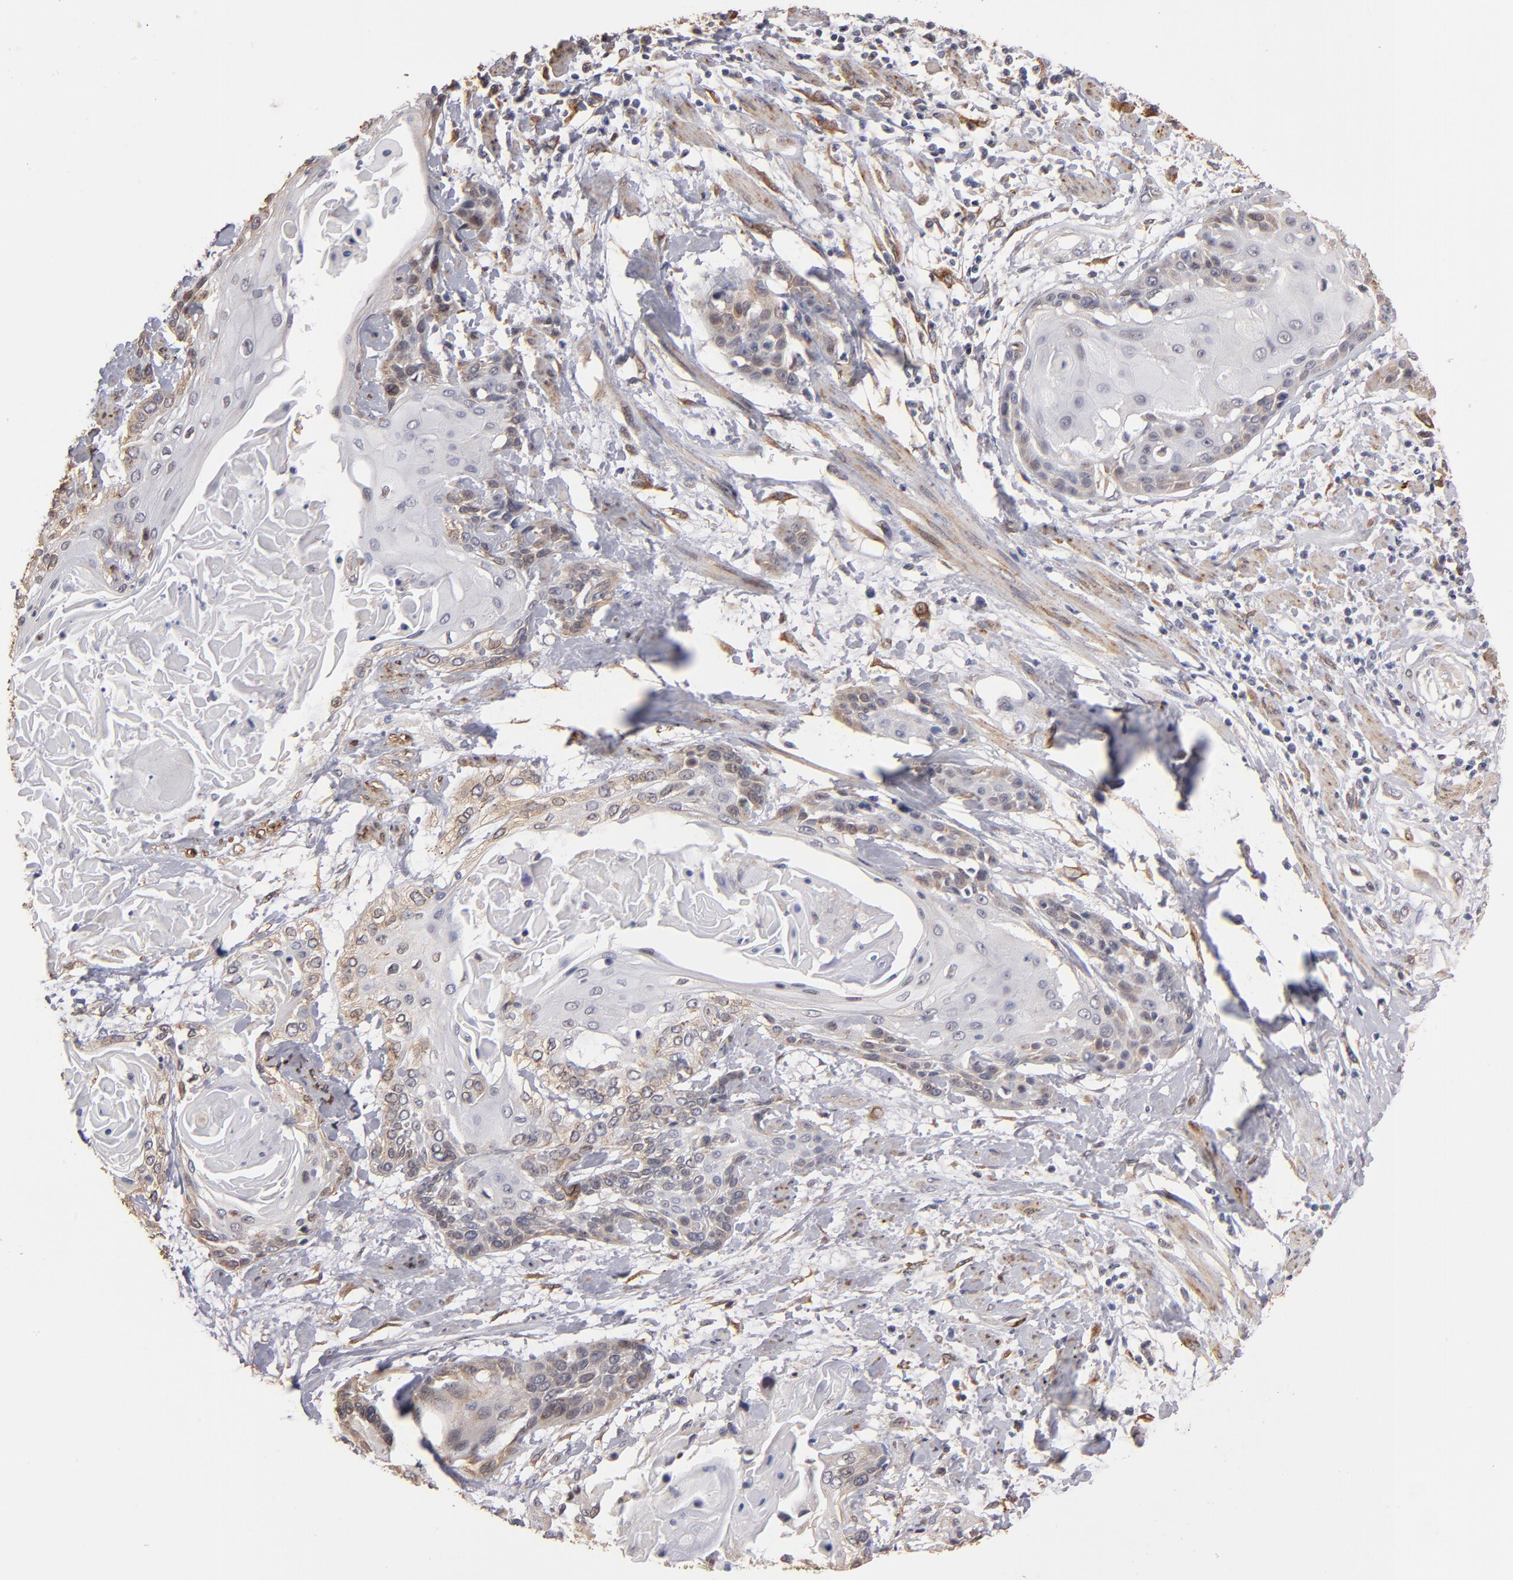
{"staining": {"intensity": "weak", "quantity": ">75%", "location": "cytoplasmic/membranous,nuclear"}, "tissue": "cervical cancer", "cell_type": "Tumor cells", "image_type": "cancer", "snomed": [{"axis": "morphology", "description": "Squamous cell carcinoma, NOS"}, {"axis": "topography", "description": "Cervix"}], "caption": "An image showing weak cytoplasmic/membranous and nuclear expression in approximately >75% of tumor cells in cervical cancer (squamous cell carcinoma), as visualized by brown immunohistochemical staining.", "gene": "PGRMC1", "patient": {"sex": "female", "age": 57}}